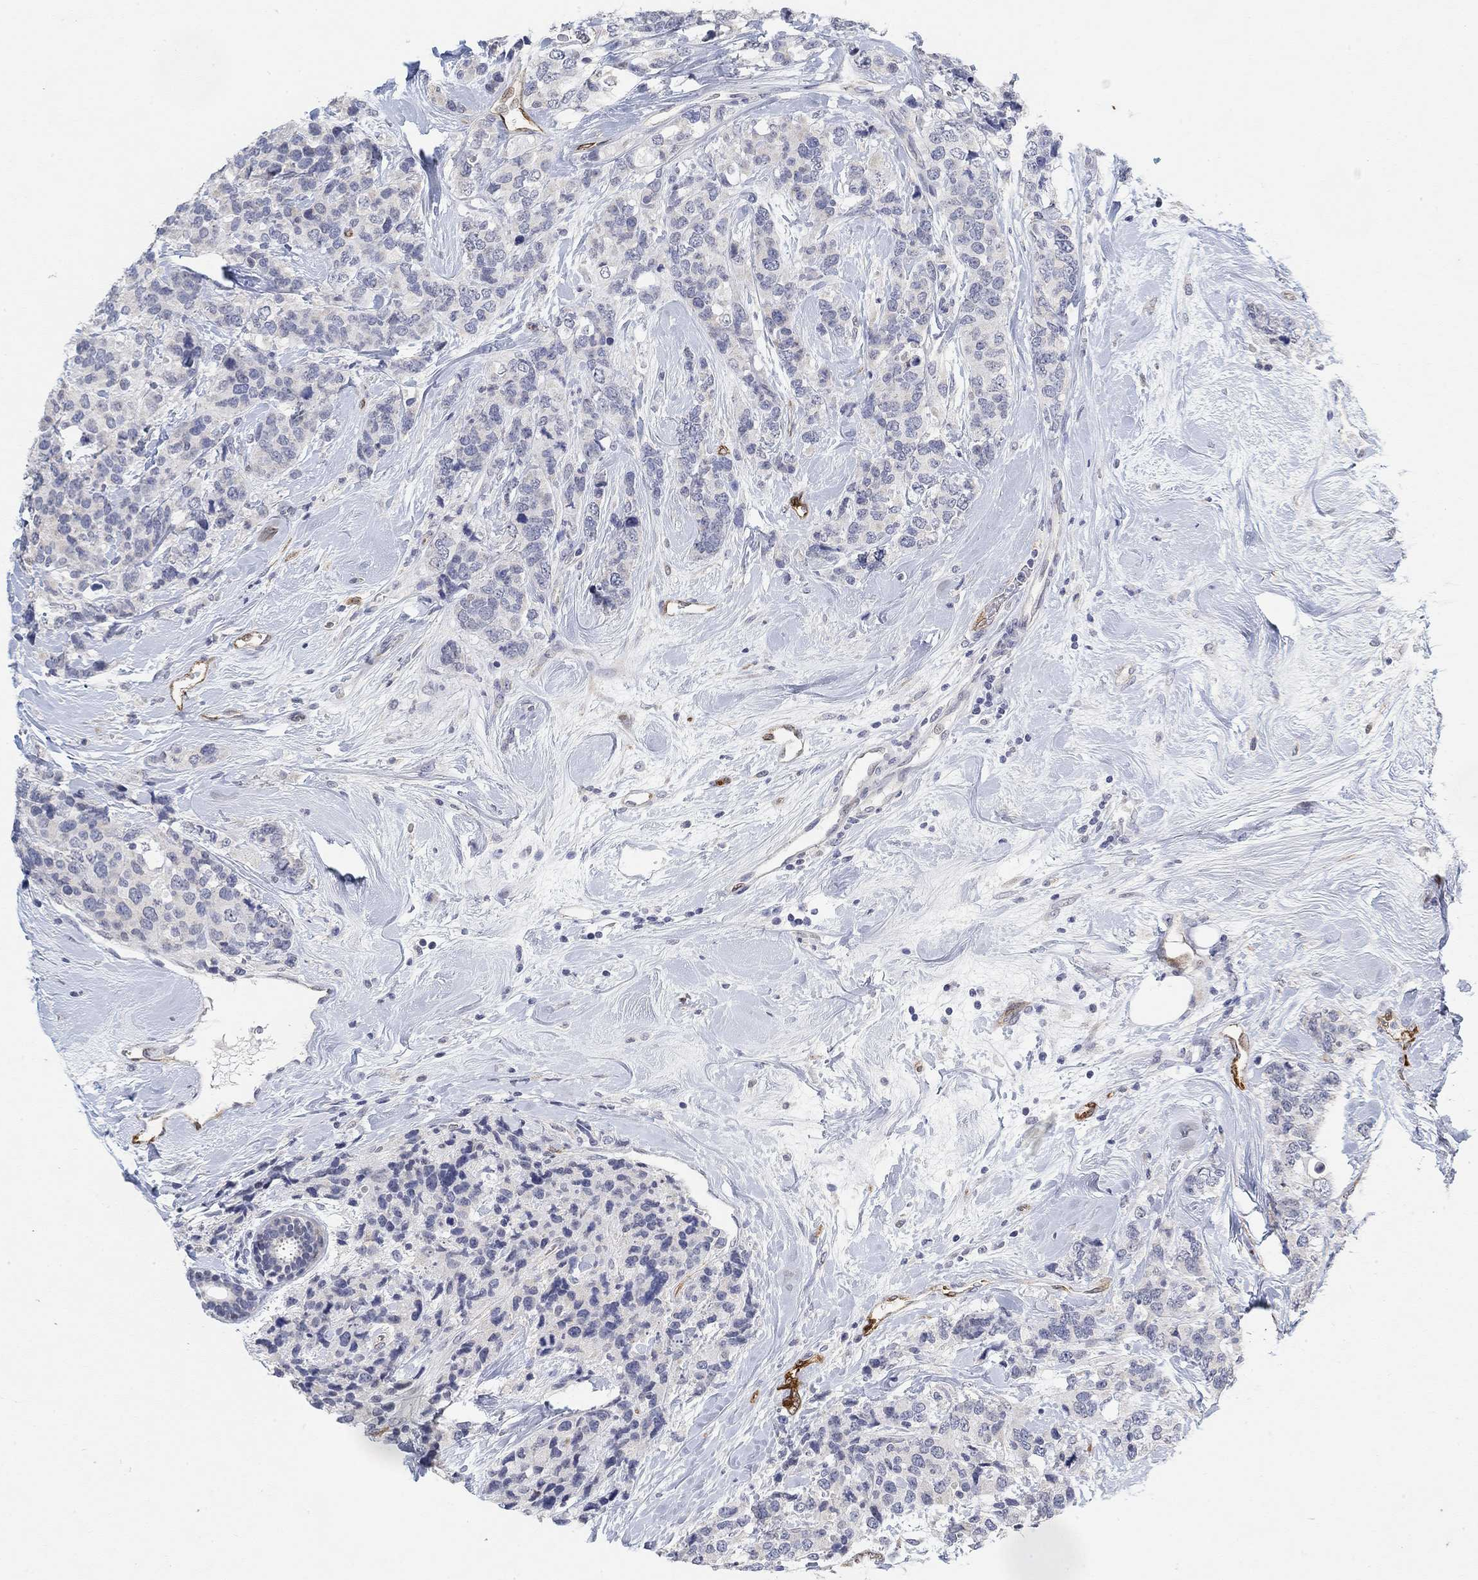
{"staining": {"intensity": "negative", "quantity": "none", "location": "none"}, "tissue": "breast cancer", "cell_type": "Tumor cells", "image_type": "cancer", "snomed": [{"axis": "morphology", "description": "Lobular carcinoma"}, {"axis": "topography", "description": "Breast"}], "caption": "Tumor cells show no significant protein staining in lobular carcinoma (breast).", "gene": "VAT1L", "patient": {"sex": "female", "age": 59}}